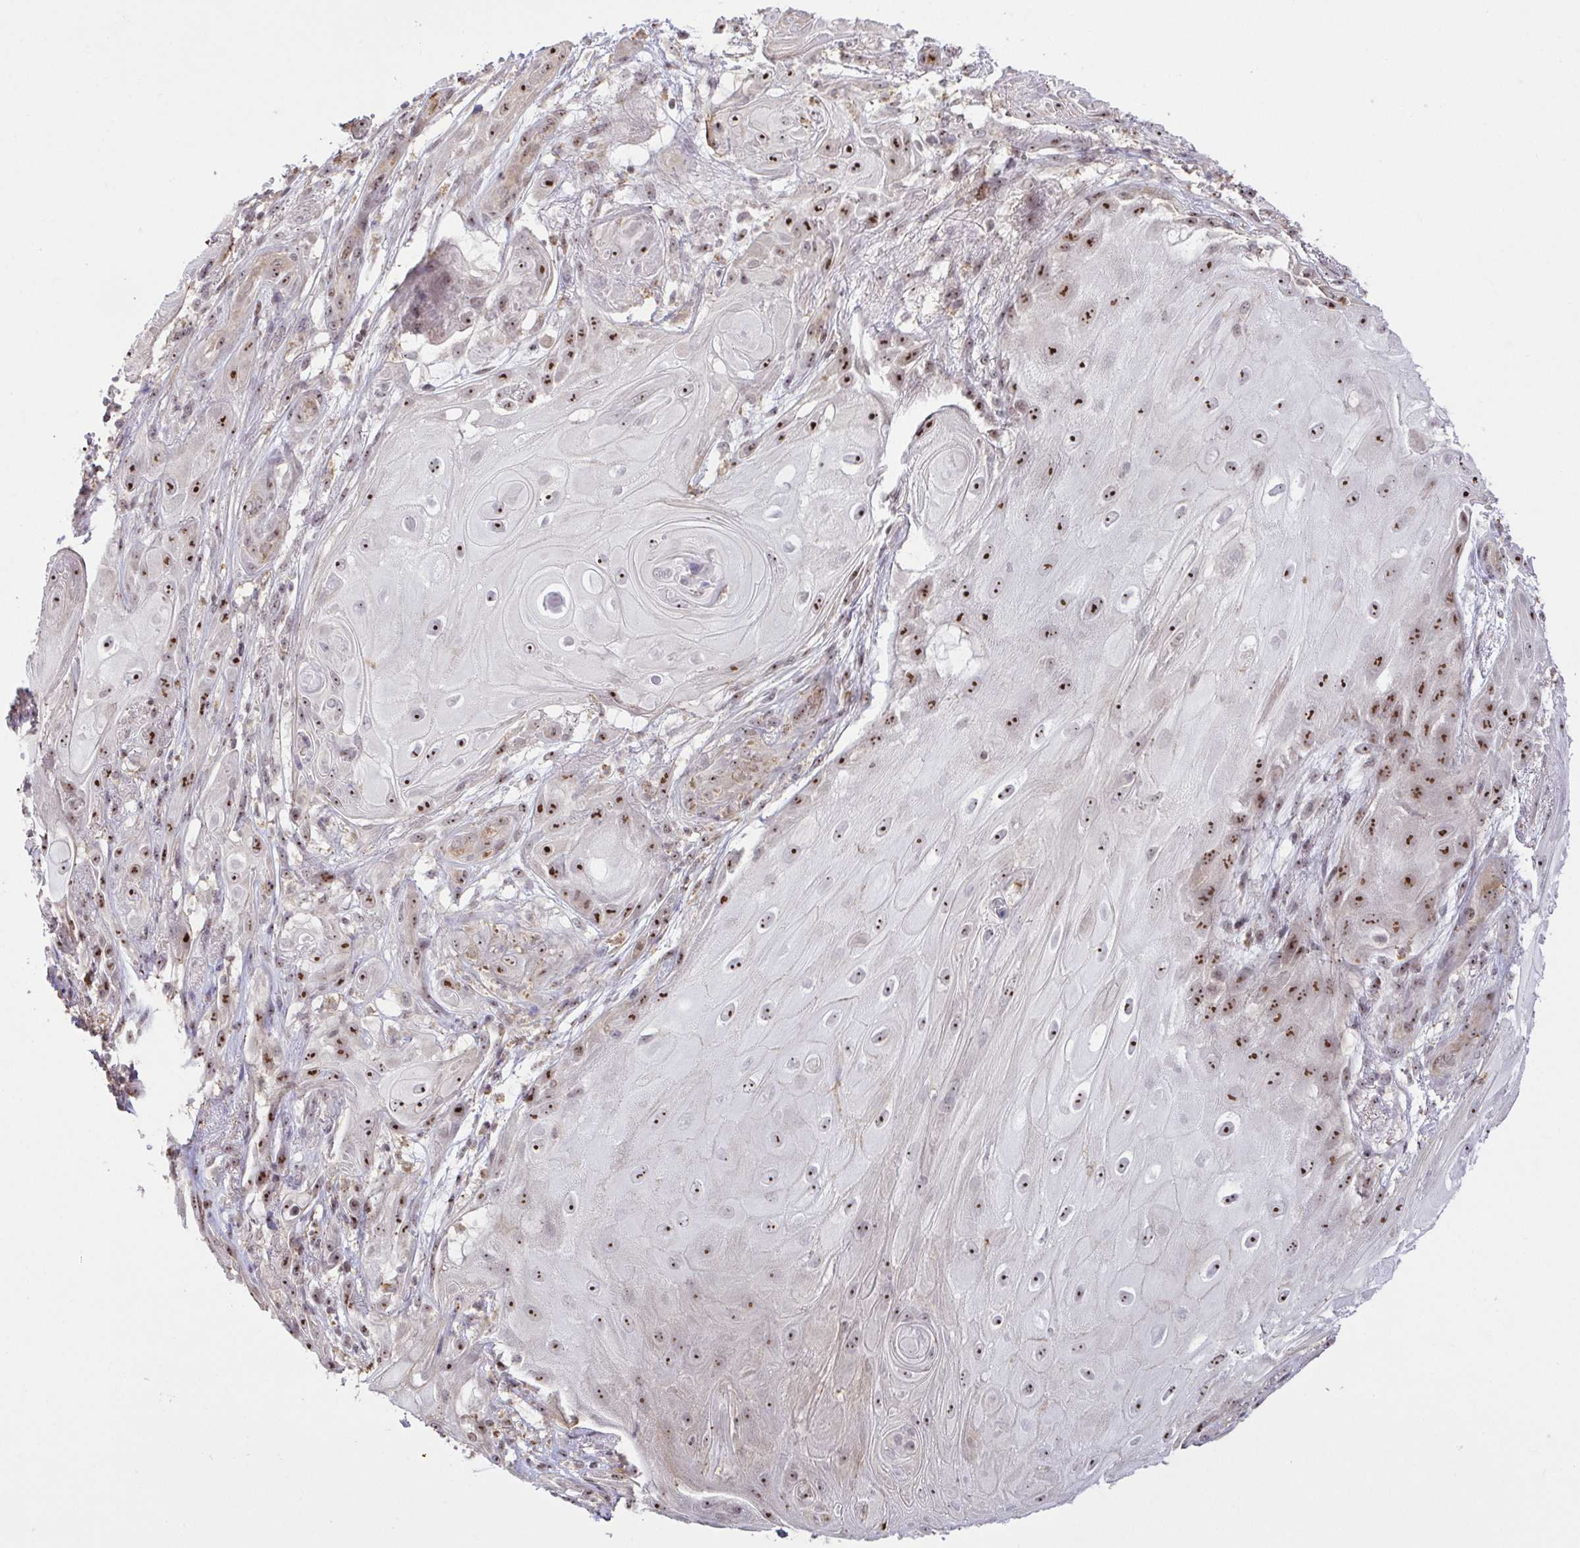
{"staining": {"intensity": "strong", "quantity": "25%-75%", "location": "nuclear"}, "tissue": "skin cancer", "cell_type": "Tumor cells", "image_type": "cancer", "snomed": [{"axis": "morphology", "description": "Squamous cell carcinoma, NOS"}, {"axis": "topography", "description": "Skin"}], "caption": "A photomicrograph of human squamous cell carcinoma (skin) stained for a protein demonstrates strong nuclear brown staining in tumor cells. The staining was performed using DAB, with brown indicating positive protein expression. Nuclei are stained blue with hematoxylin.", "gene": "RSL24D1", "patient": {"sex": "male", "age": 62}}